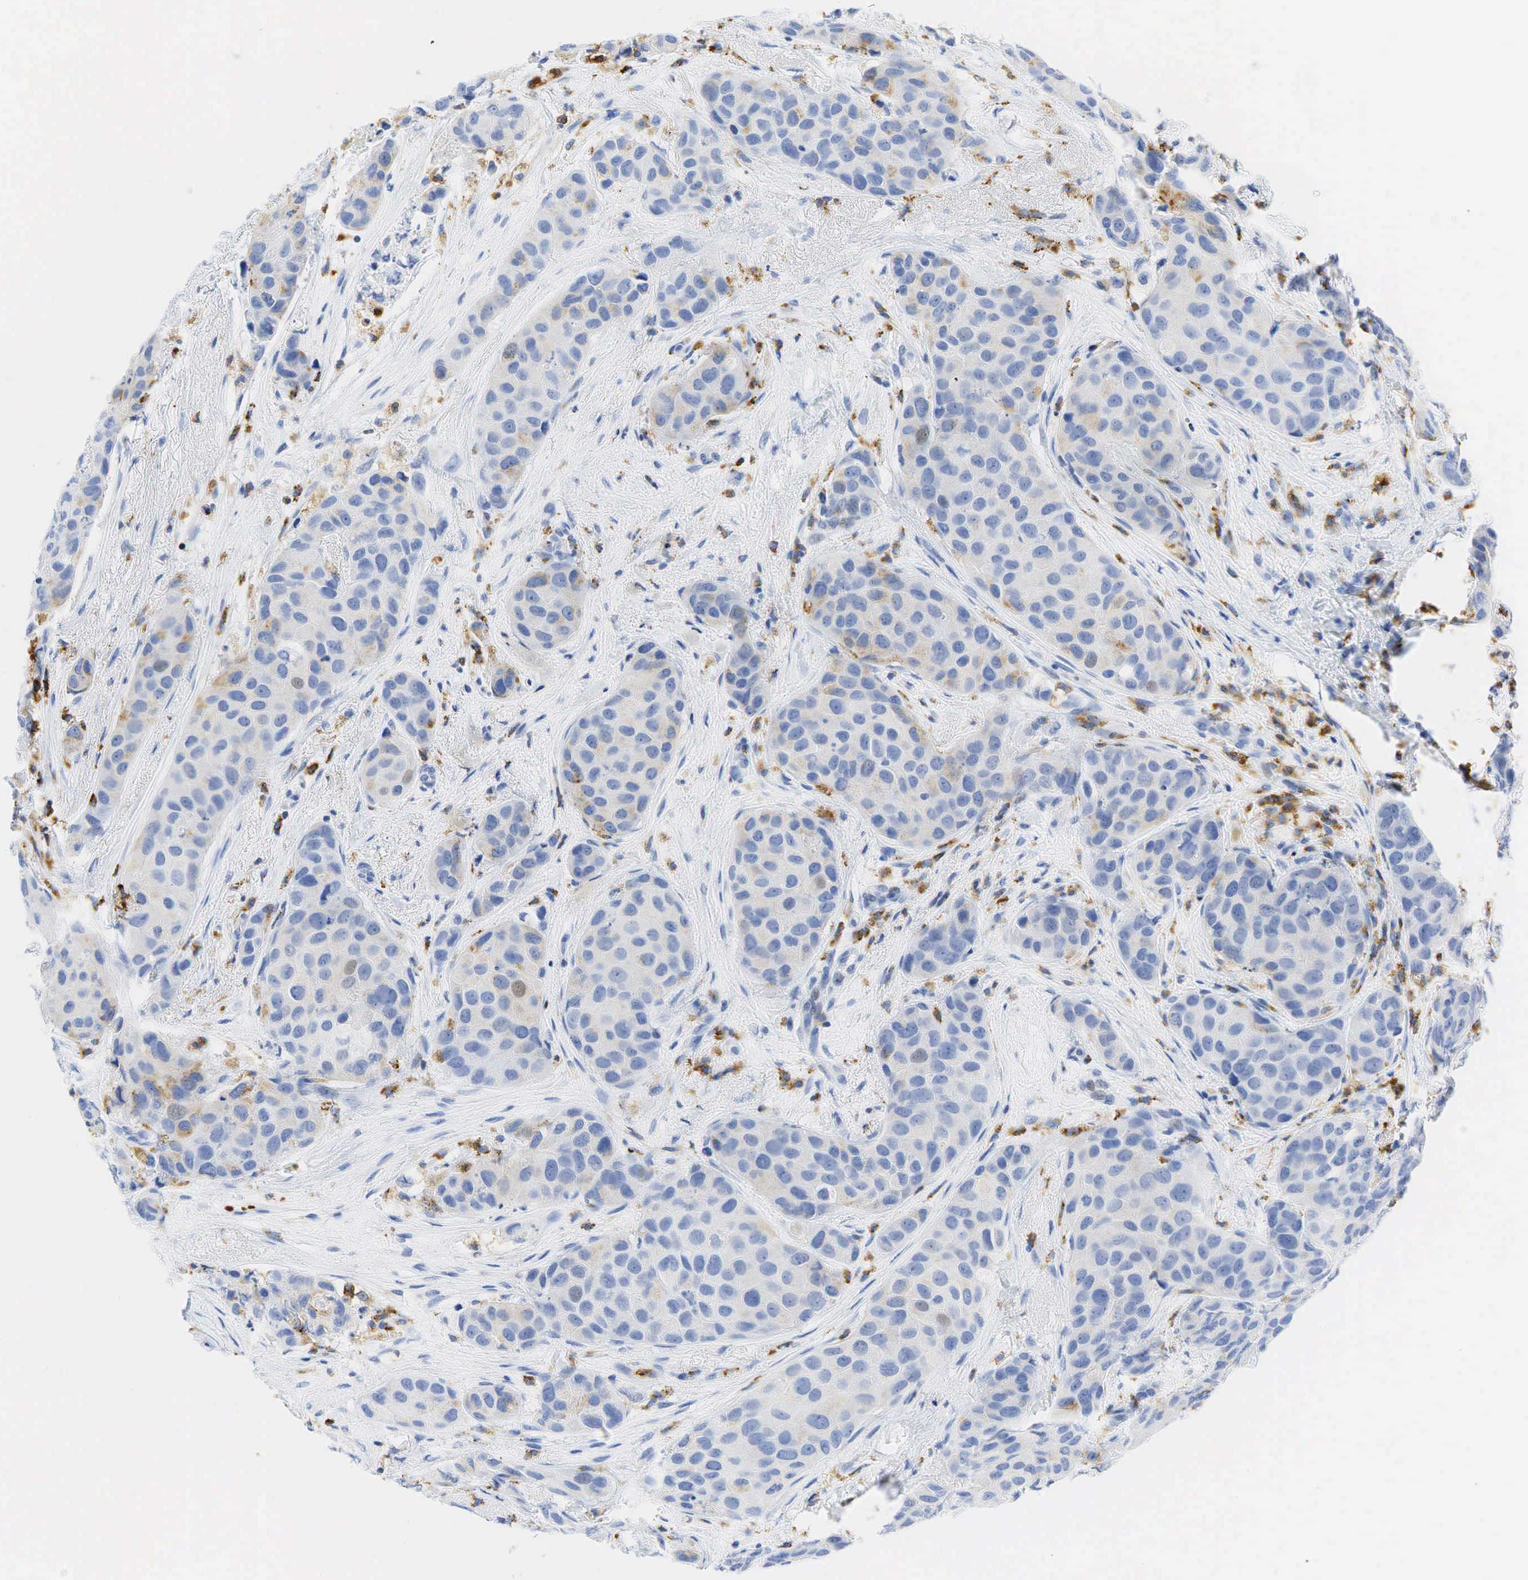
{"staining": {"intensity": "weak", "quantity": "<25%", "location": "cytoplasmic/membranous"}, "tissue": "breast cancer", "cell_type": "Tumor cells", "image_type": "cancer", "snomed": [{"axis": "morphology", "description": "Duct carcinoma"}, {"axis": "topography", "description": "Breast"}], "caption": "IHC of intraductal carcinoma (breast) demonstrates no expression in tumor cells.", "gene": "CD68", "patient": {"sex": "female", "age": 68}}